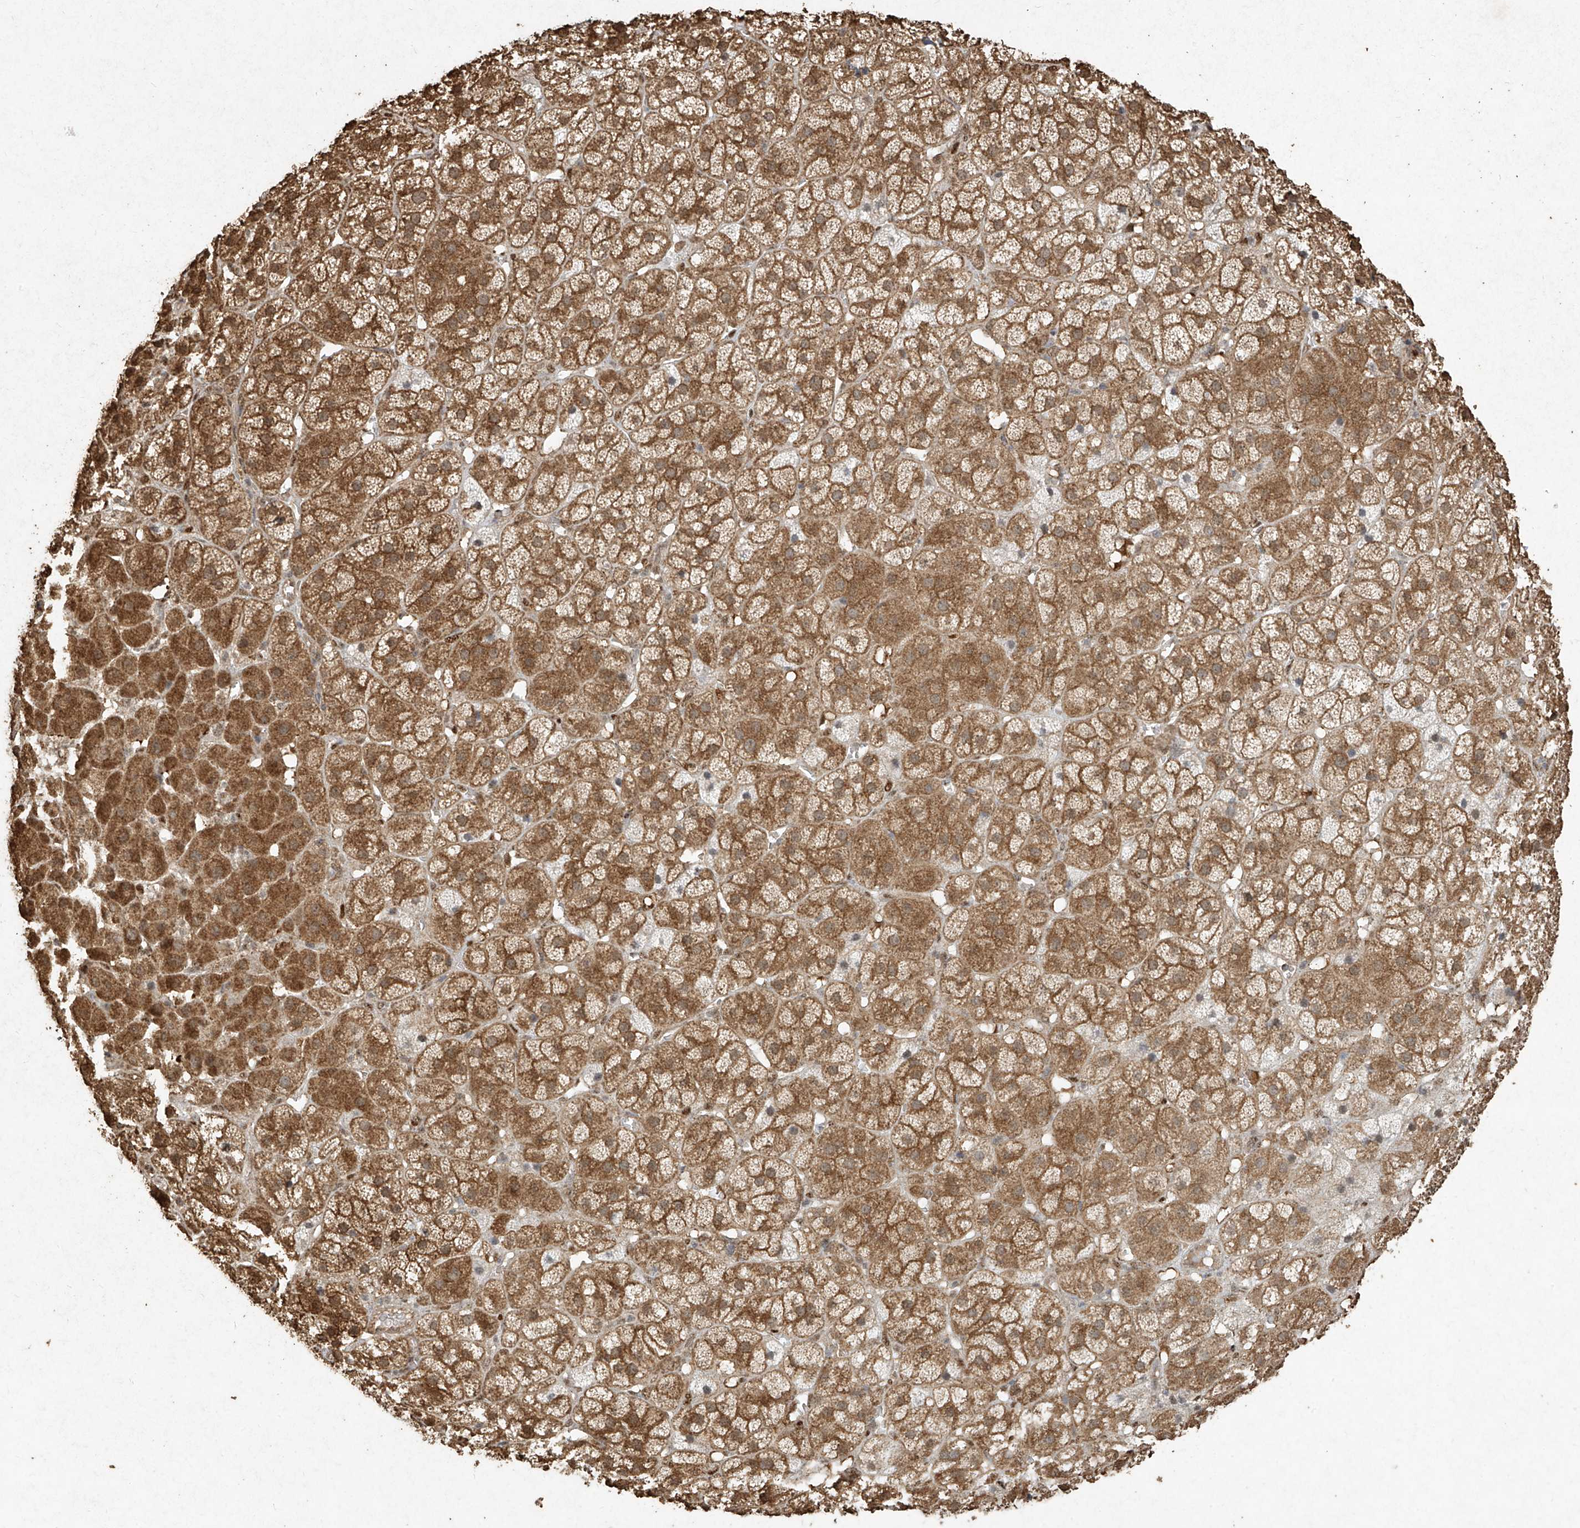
{"staining": {"intensity": "moderate", "quantity": ">75%", "location": "cytoplasmic/membranous"}, "tissue": "adrenal gland", "cell_type": "Glandular cells", "image_type": "normal", "snomed": [{"axis": "morphology", "description": "Normal tissue, NOS"}, {"axis": "topography", "description": "Adrenal gland"}], "caption": "The image exhibits a brown stain indicating the presence of a protein in the cytoplasmic/membranous of glandular cells in adrenal gland. The protein is shown in brown color, while the nuclei are stained blue.", "gene": "ERBB3", "patient": {"sex": "female", "age": 57}}